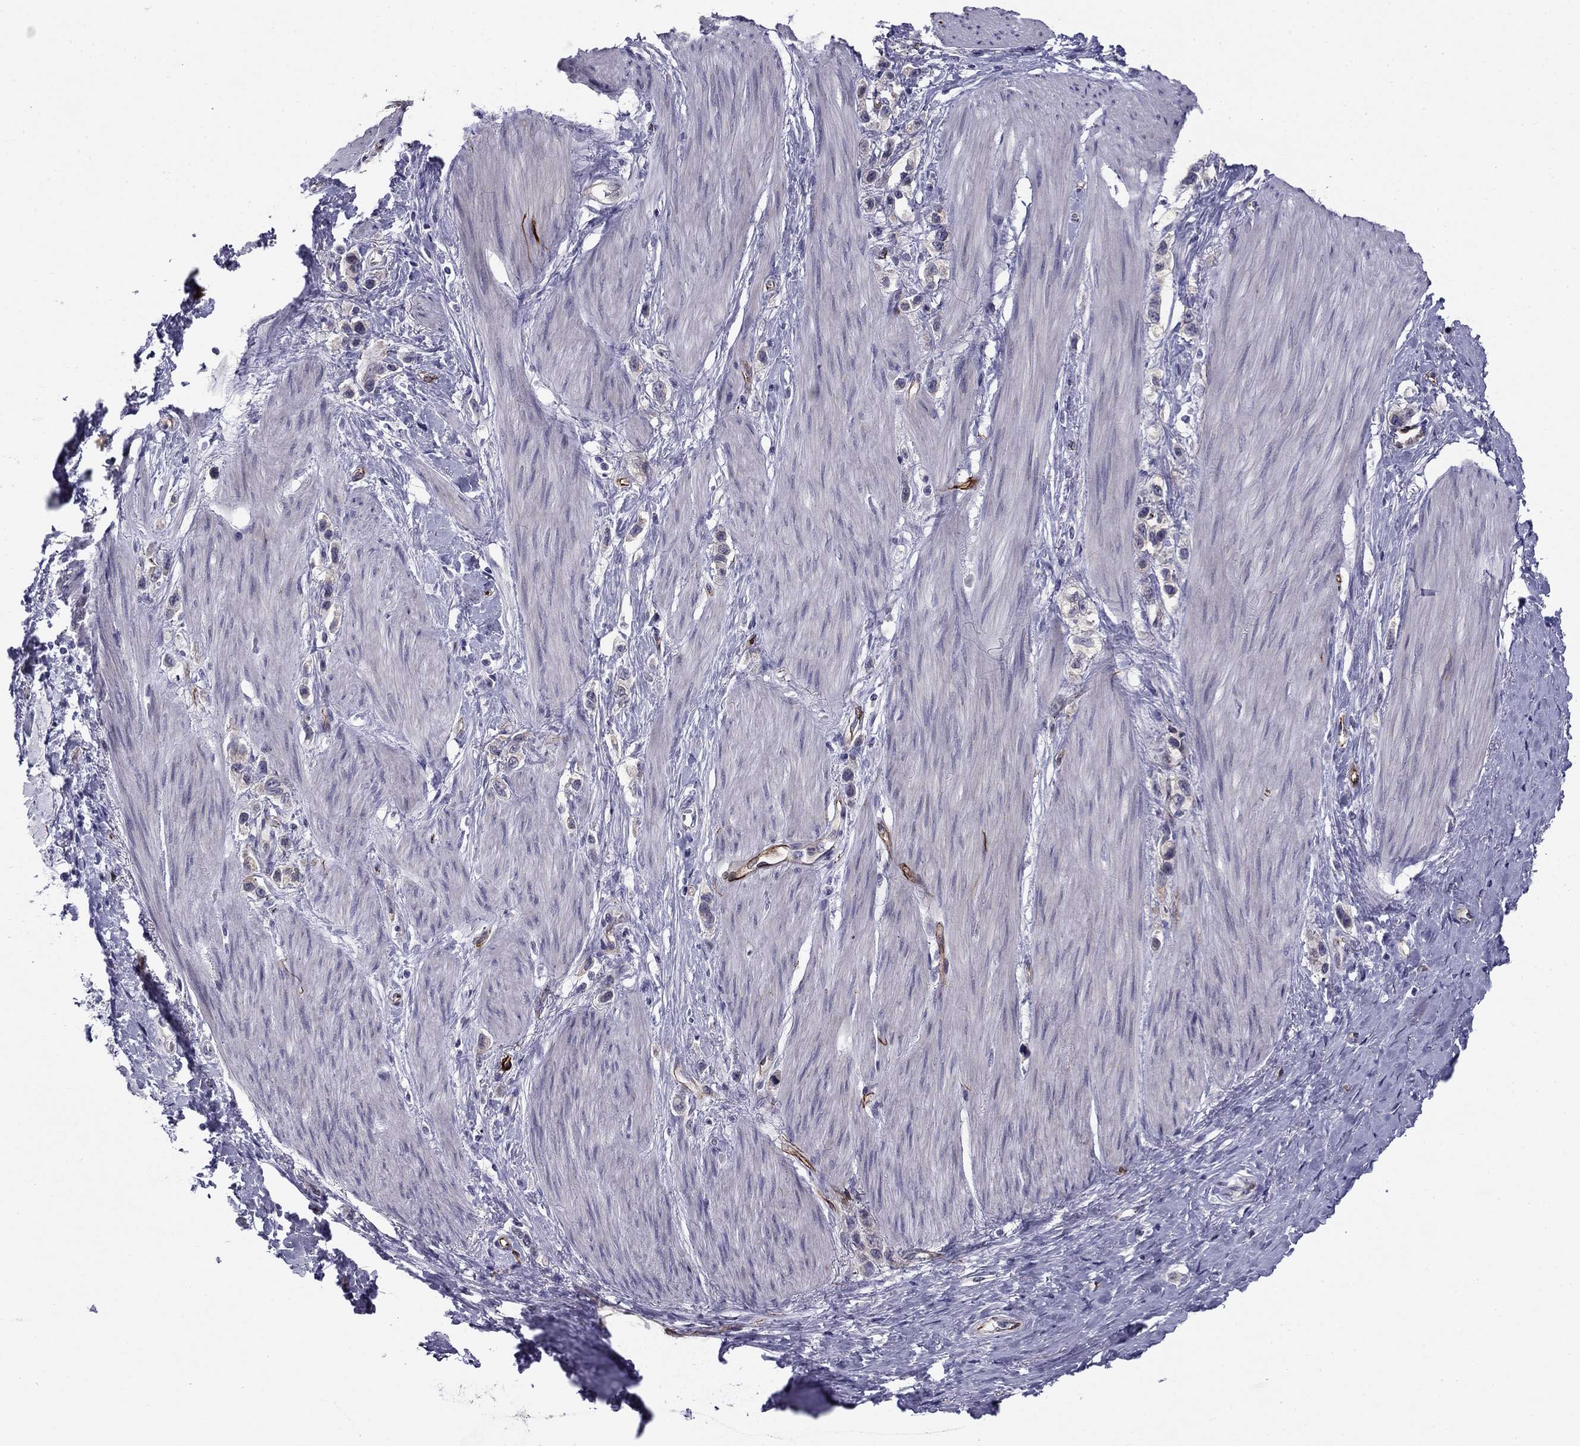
{"staining": {"intensity": "negative", "quantity": "none", "location": "none"}, "tissue": "stomach cancer", "cell_type": "Tumor cells", "image_type": "cancer", "snomed": [{"axis": "morphology", "description": "Normal tissue, NOS"}, {"axis": "morphology", "description": "Adenocarcinoma, NOS"}, {"axis": "morphology", "description": "Adenocarcinoma, High grade"}, {"axis": "topography", "description": "Stomach, upper"}, {"axis": "topography", "description": "Stomach"}], "caption": "High power microscopy image of an immunohistochemistry (IHC) histopathology image of stomach cancer, revealing no significant expression in tumor cells.", "gene": "ANKS4B", "patient": {"sex": "female", "age": 65}}